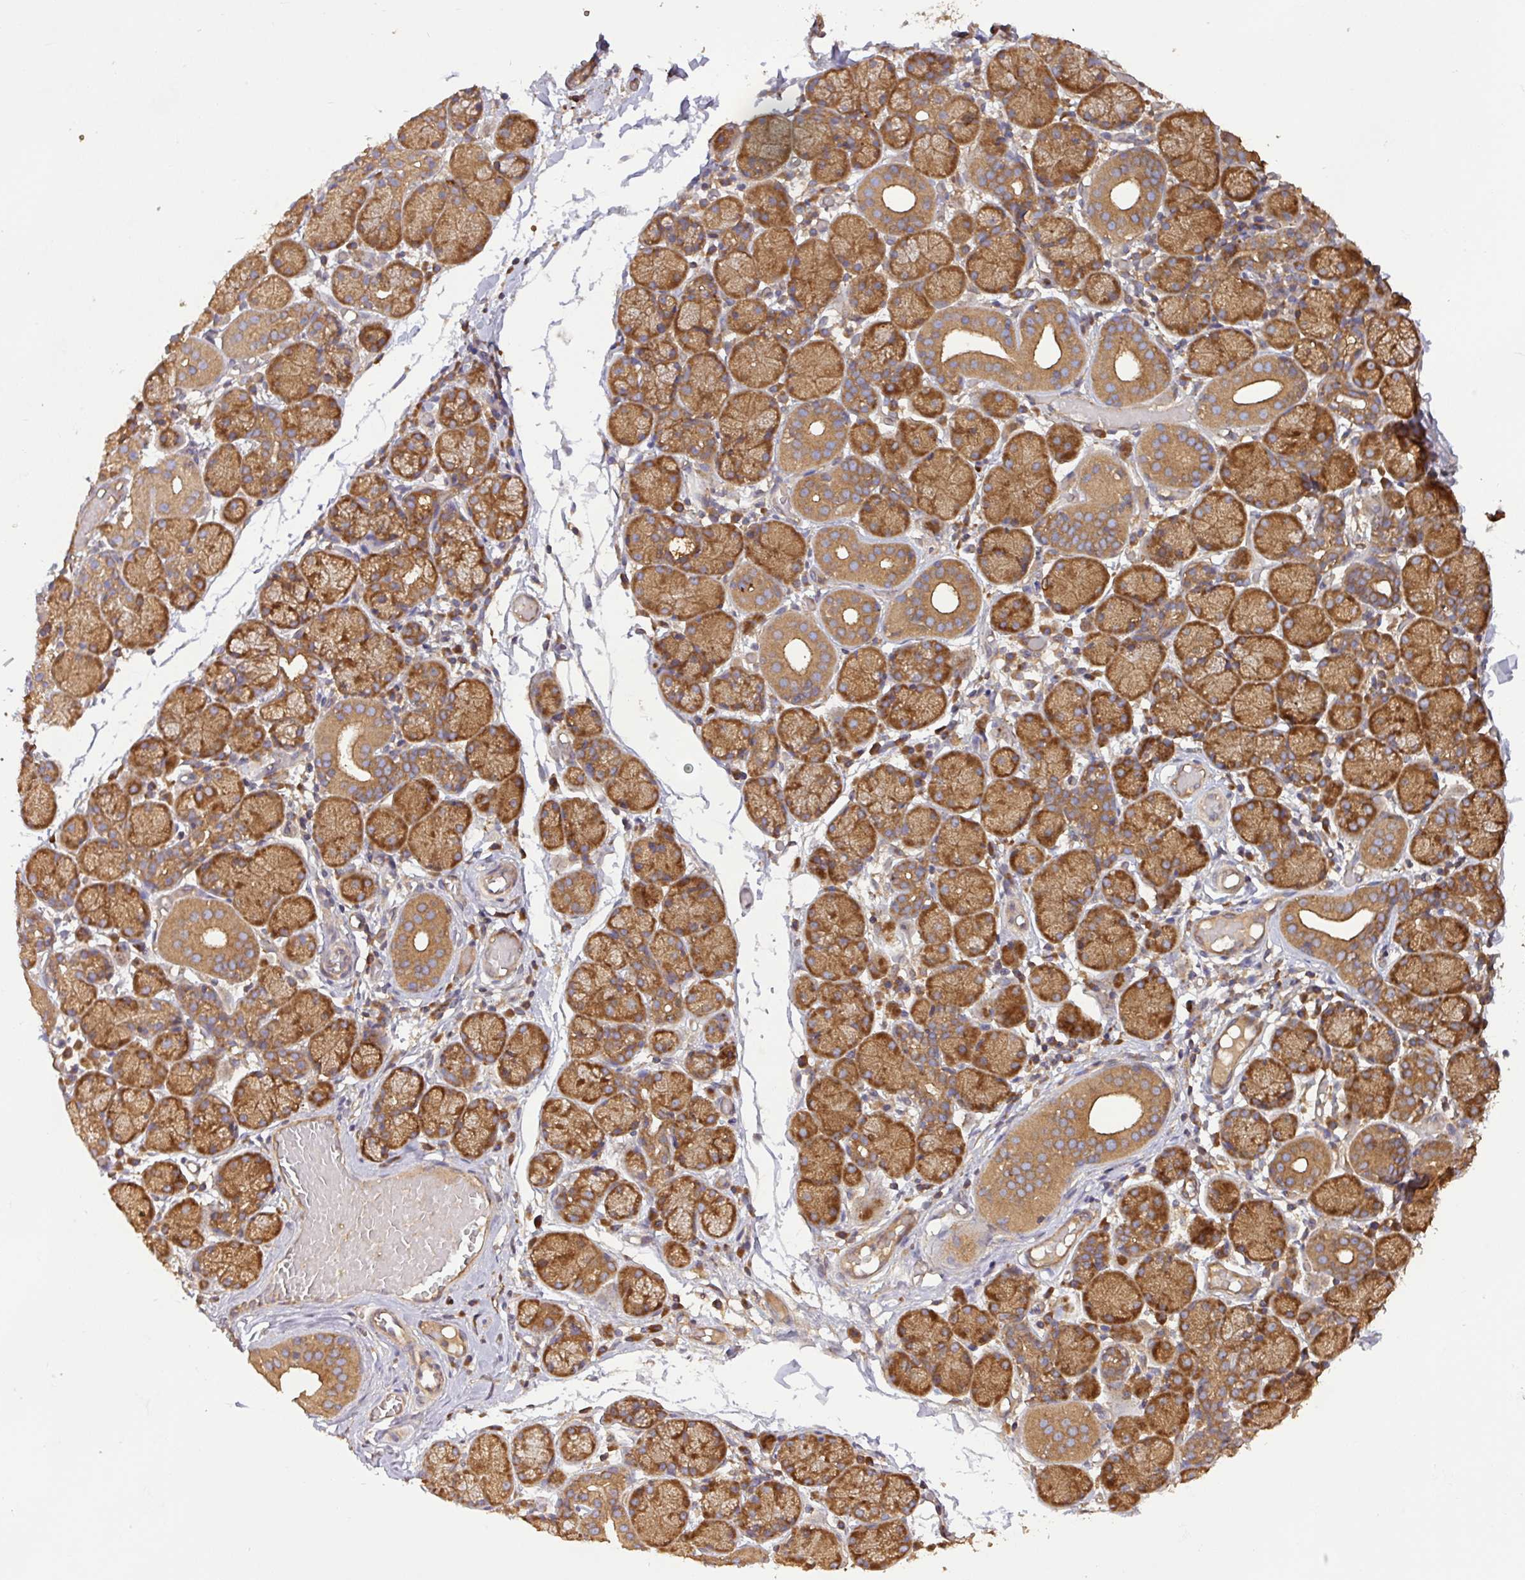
{"staining": {"intensity": "strong", "quantity": ">75%", "location": "cytoplasmic/membranous"}, "tissue": "salivary gland", "cell_type": "Glandular cells", "image_type": "normal", "snomed": [{"axis": "morphology", "description": "Normal tissue, NOS"}, {"axis": "topography", "description": "Salivary gland"}], "caption": "Glandular cells demonstrate strong cytoplasmic/membranous expression in approximately >75% of cells in benign salivary gland.", "gene": "GSPT1", "patient": {"sex": "female", "age": 24}}